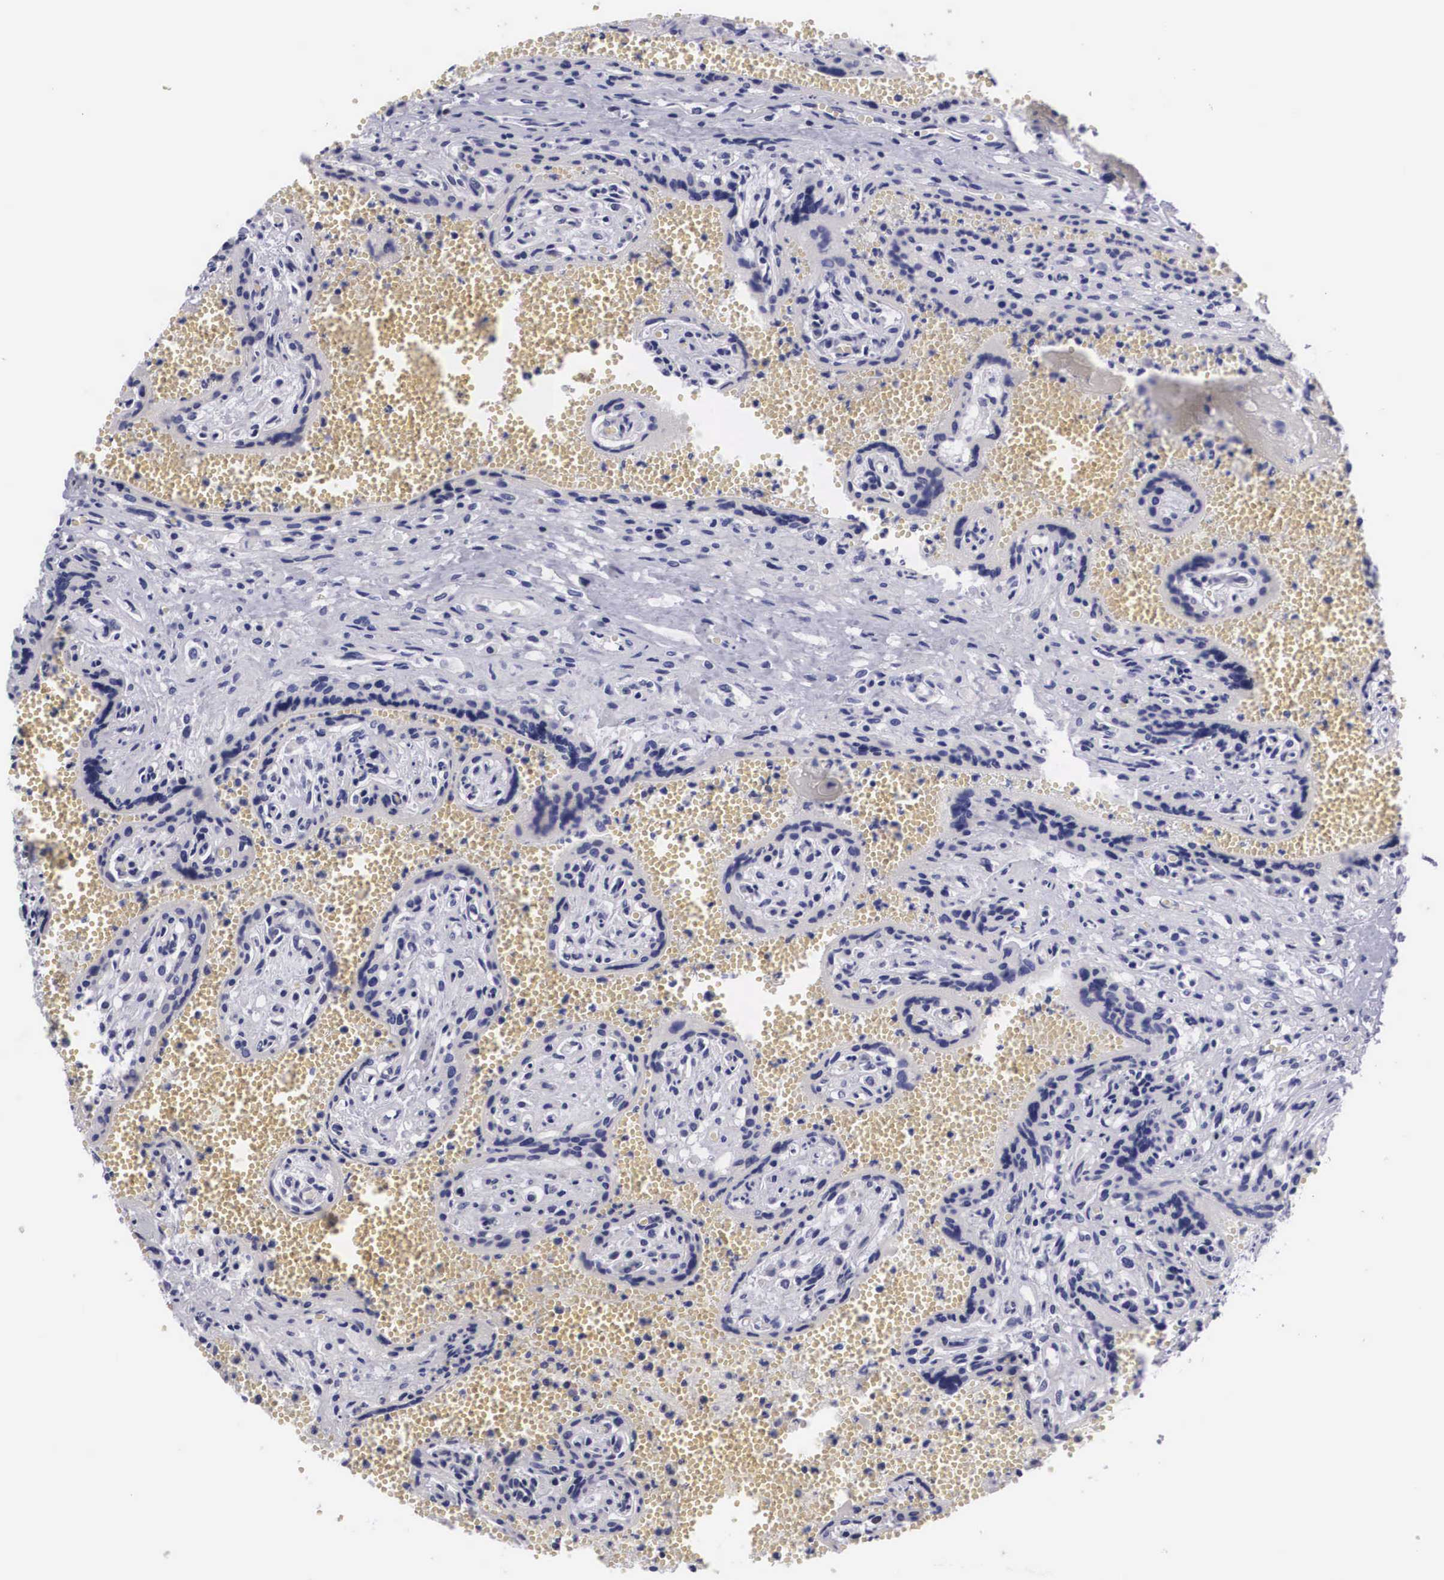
{"staining": {"intensity": "negative", "quantity": "none", "location": "none"}, "tissue": "placenta", "cell_type": "Decidual cells", "image_type": "normal", "snomed": [{"axis": "morphology", "description": "Normal tissue, NOS"}, {"axis": "topography", "description": "Placenta"}], "caption": "Unremarkable placenta was stained to show a protein in brown. There is no significant positivity in decidual cells. The staining is performed using DAB brown chromogen with nuclei counter-stained in using hematoxylin.", "gene": "C22orf31", "patient": {"sex": "female", "age": 40}}